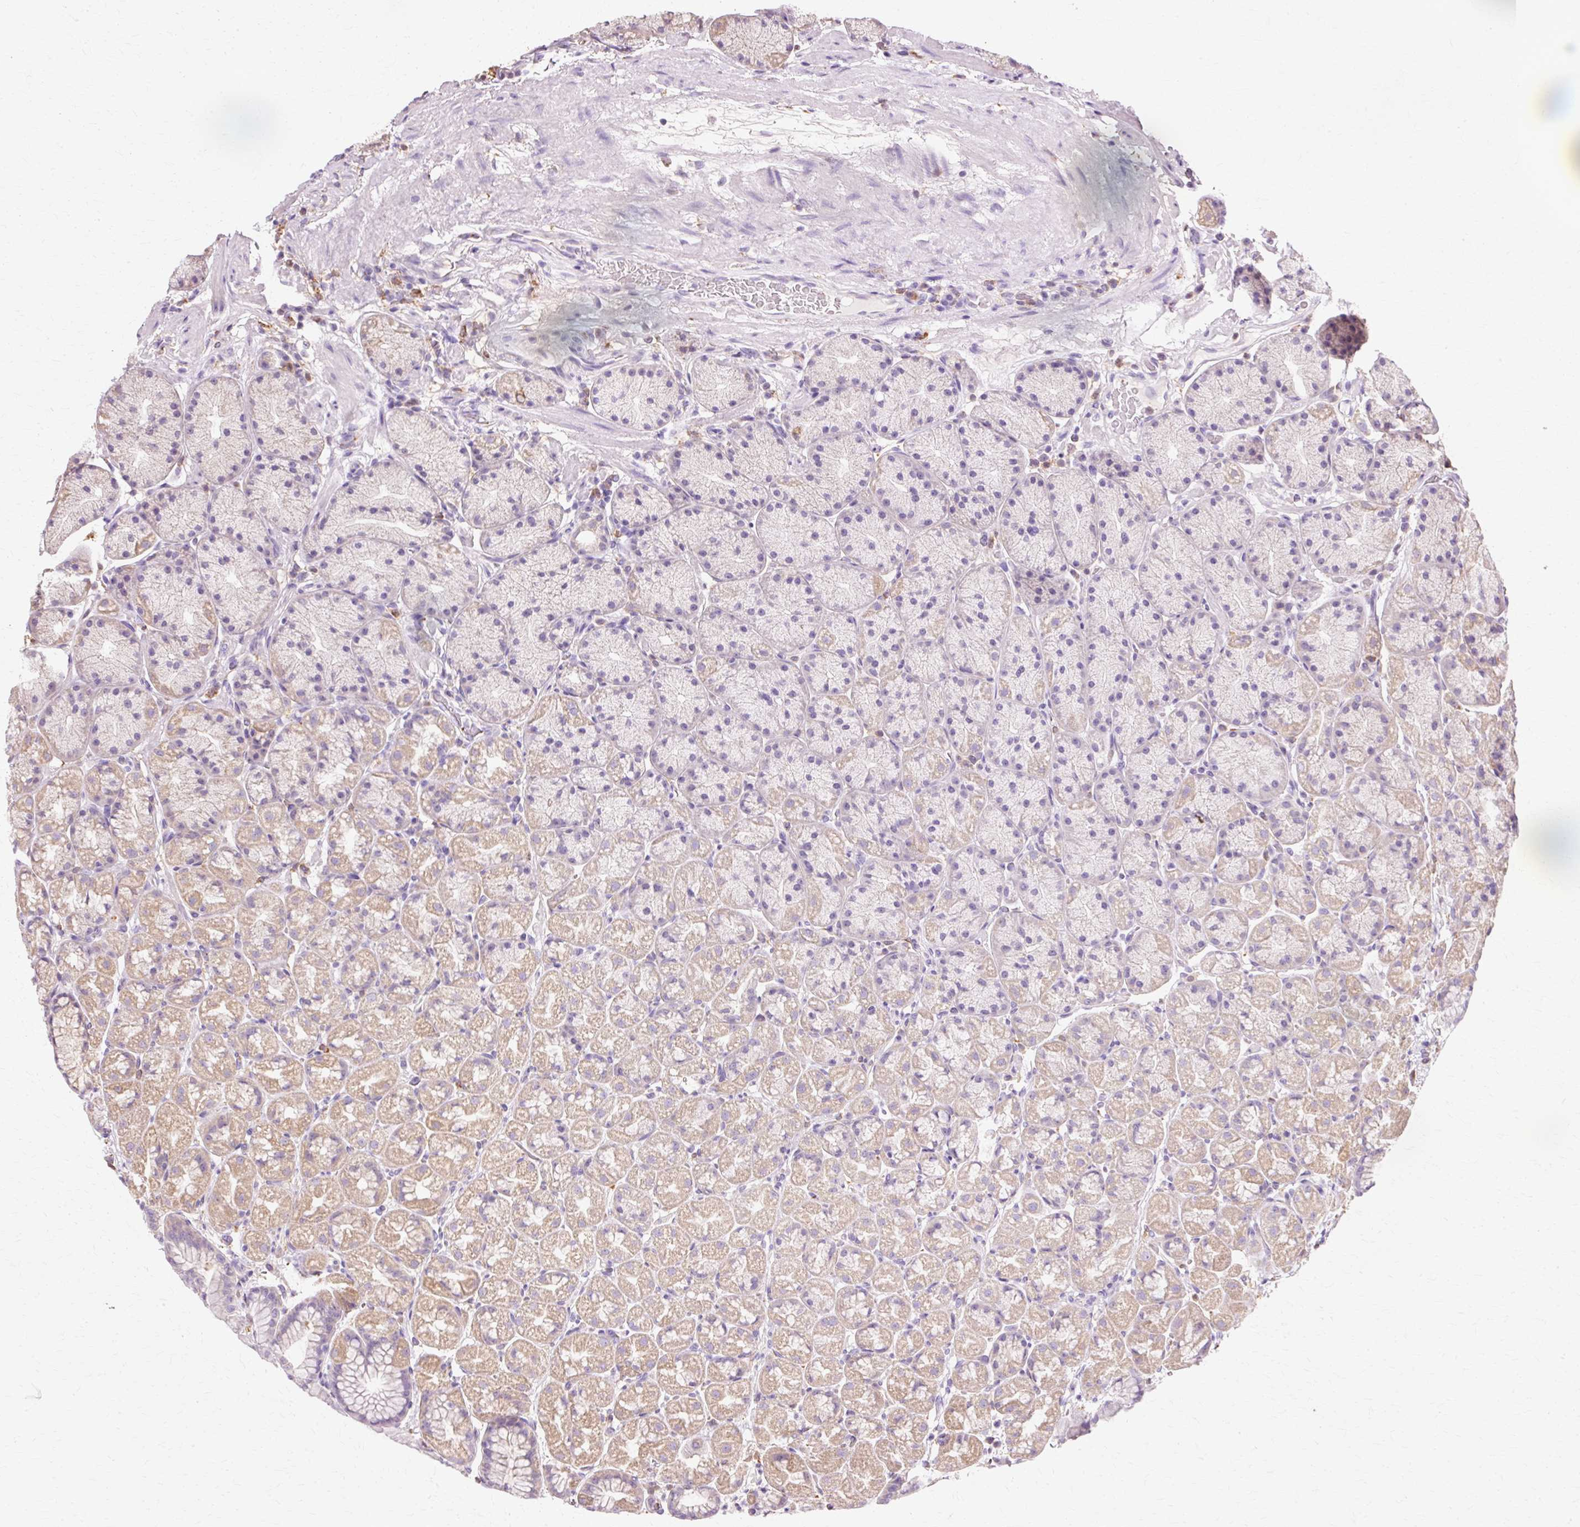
{"staining": {"intensity": "weak", "quantity": "25%-75%", "location": "cytoplasmic/membranous"}, "tissue": "stomach", "cell_type": "Glandular cells", "image_type": "normal", "snomed": [{"axis": "morphology", "description": "Normal tissue, NOS"}, {"axis": "topography", "description": "Stomach, lower"}], "caption": "Weak cytoplasmic/membranous positivity is present in about 25%-75% of glandular cells in normal stomach.", "gene": "GPX1", "patient": {"sex": "male", "age": 67}}